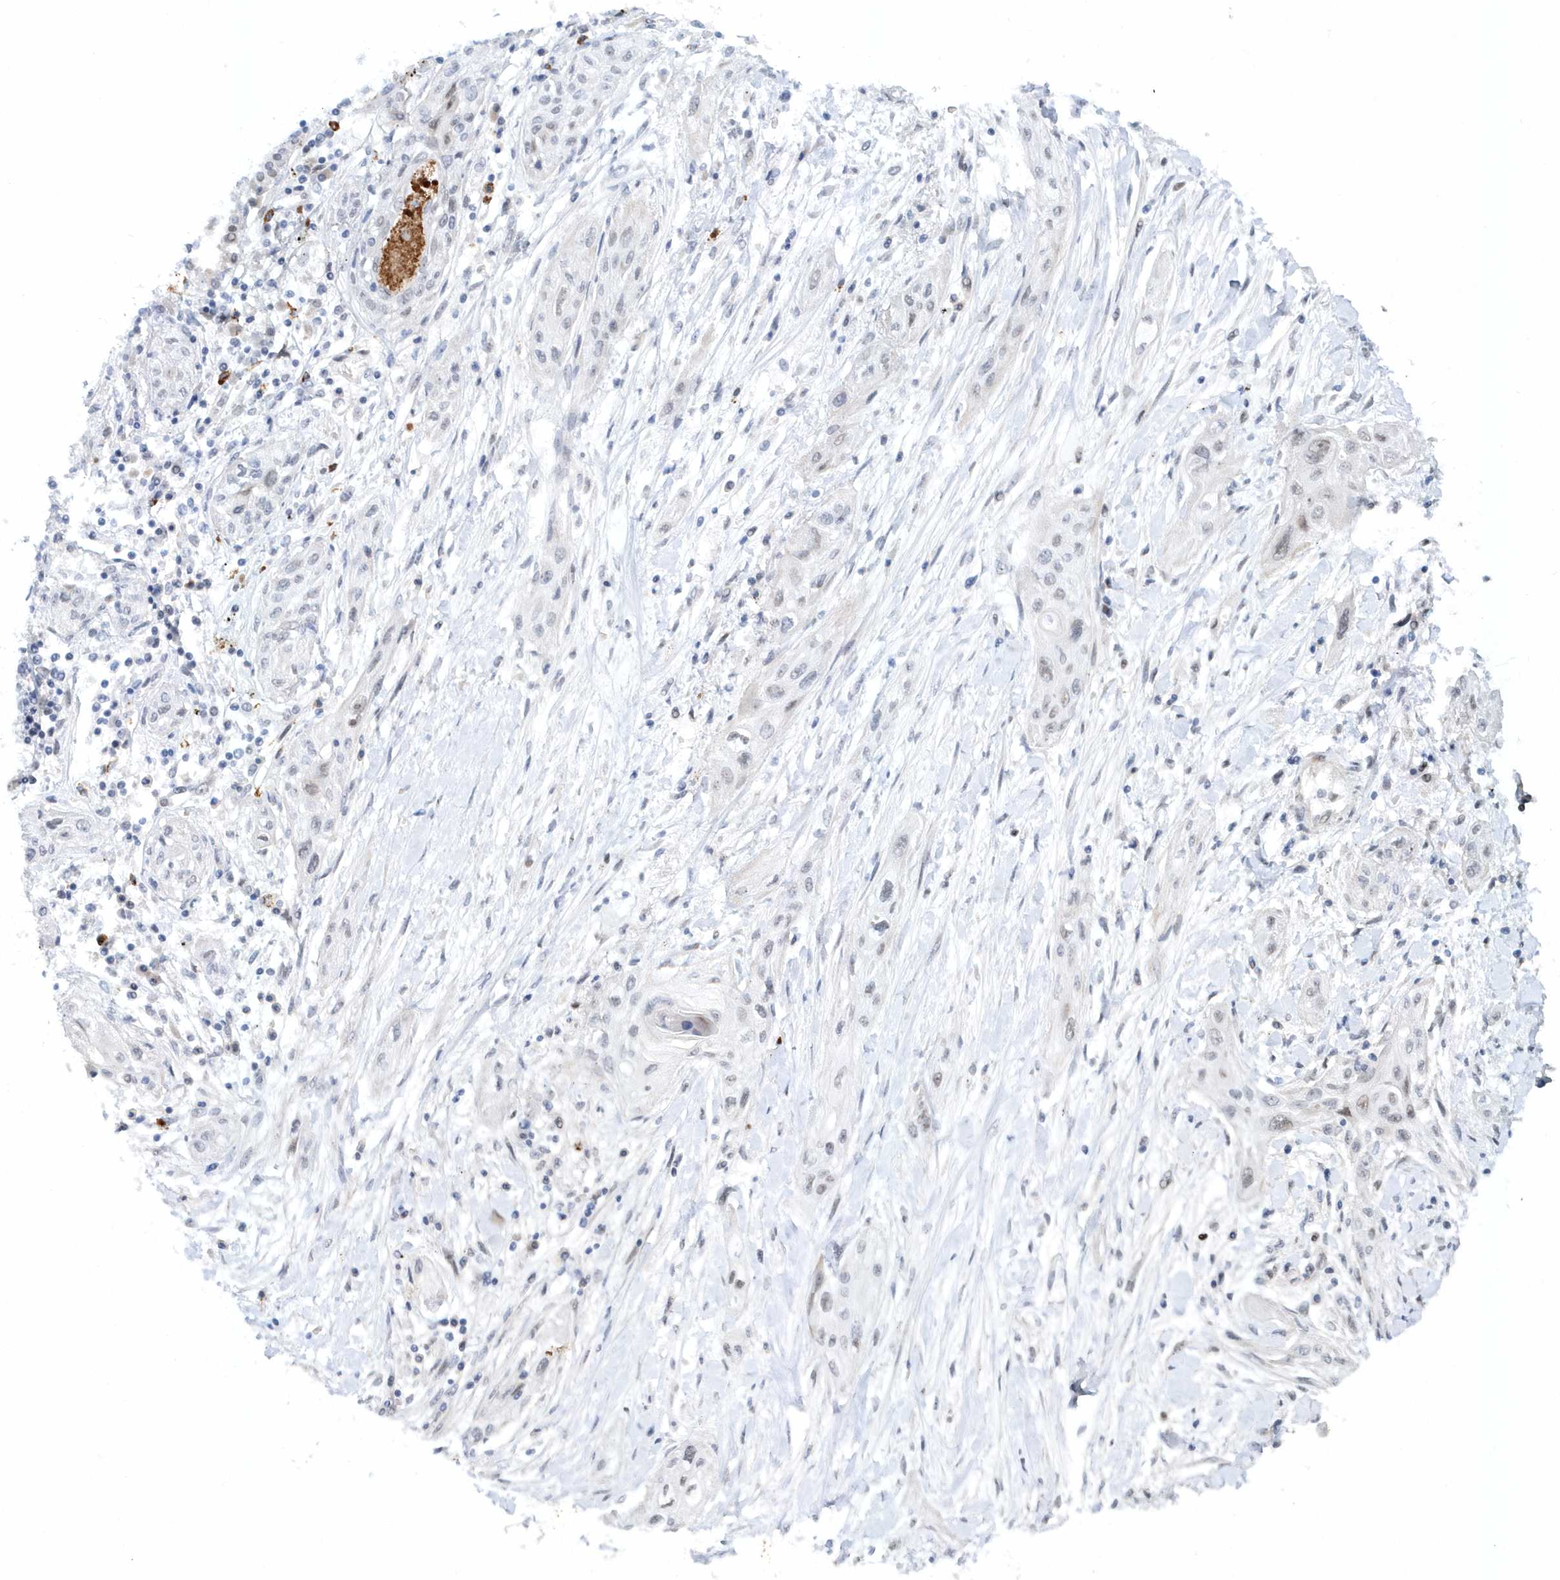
{"staining": {"intensity": "negative", "quantity": "none", "location": "none"}, "tissue": "lung cancer", "cell_type": "Tumor cells", "image_type": "cancer", "snomed": [{"axis": "morphology", "description": "Squamous cell carcinoma, NOS"}, {"axis": "topography", "description": "Lung"}], "caption": "Tumor cells show no significant positivity in lung cancer.", "gene": "ASCL4", "patient": {"sex": "female", "age": 47}}